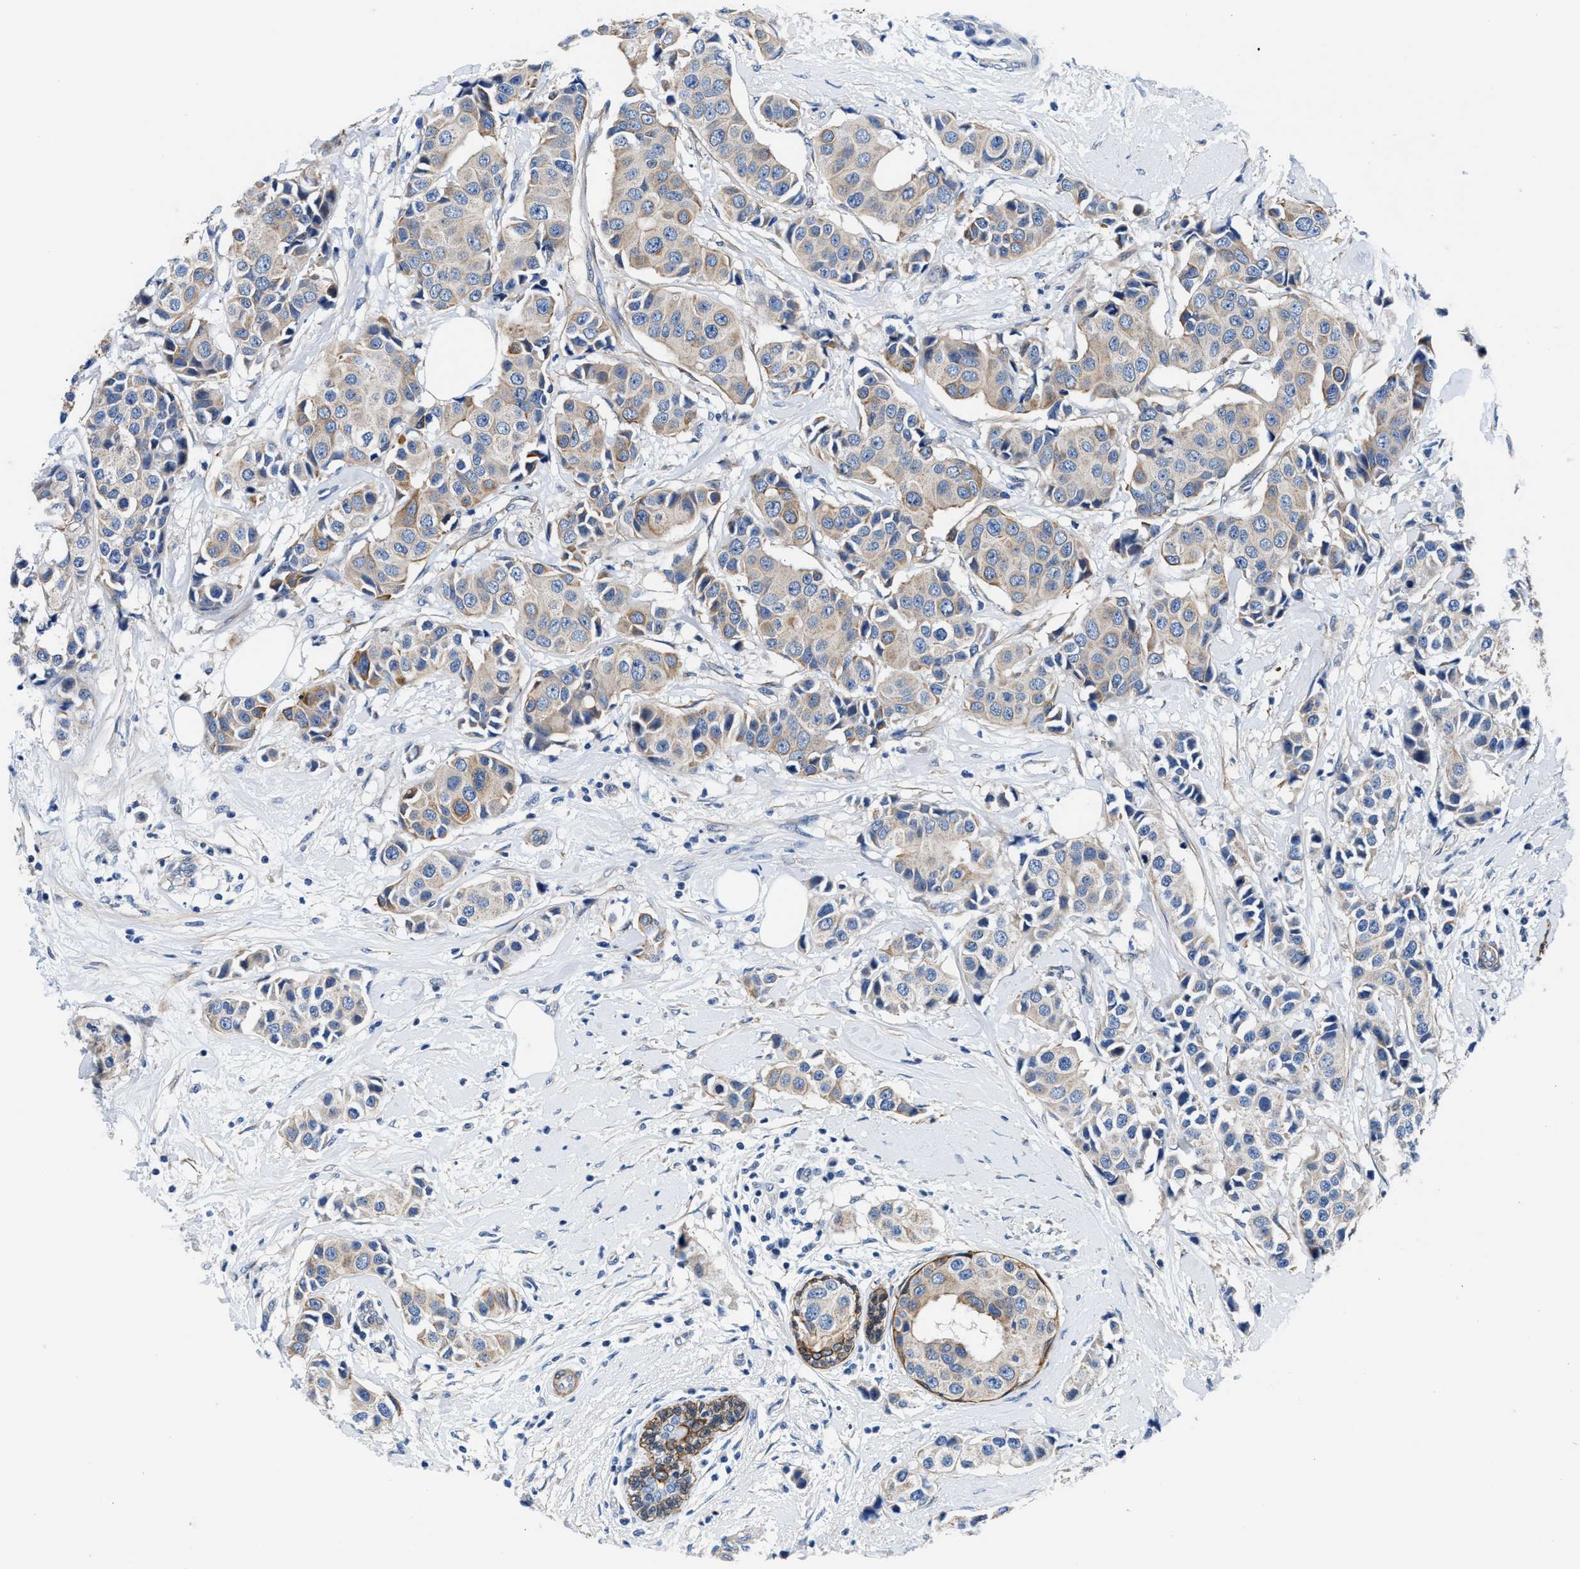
{"staining": {"intensity": "weak", "quantity": "25%-75%", "location": "cytoplasmic/membranous"}, "tissue": "breast cancer", "cell_type": "Tumor cells", "image_type": "cancer", "snomed": [{"axis": "morphology", "description": "Normal tissue, NOS"}, {"axis": "morphology", "description": "Duct carcinoma"}, {"axis": "topography", "description": "Breast"}], "caption": "The image displays immunohistochemical staining of breast invasive ductal carcinoma. There is weak cytoplasmic/membranous staining is seen in approximately 25%-75% of tumor cells. (brown staining indicates protein expression, while blue staining denotes nuclei).", "gene": "PARG", "patient": {"sex": "female", "age": 39}}